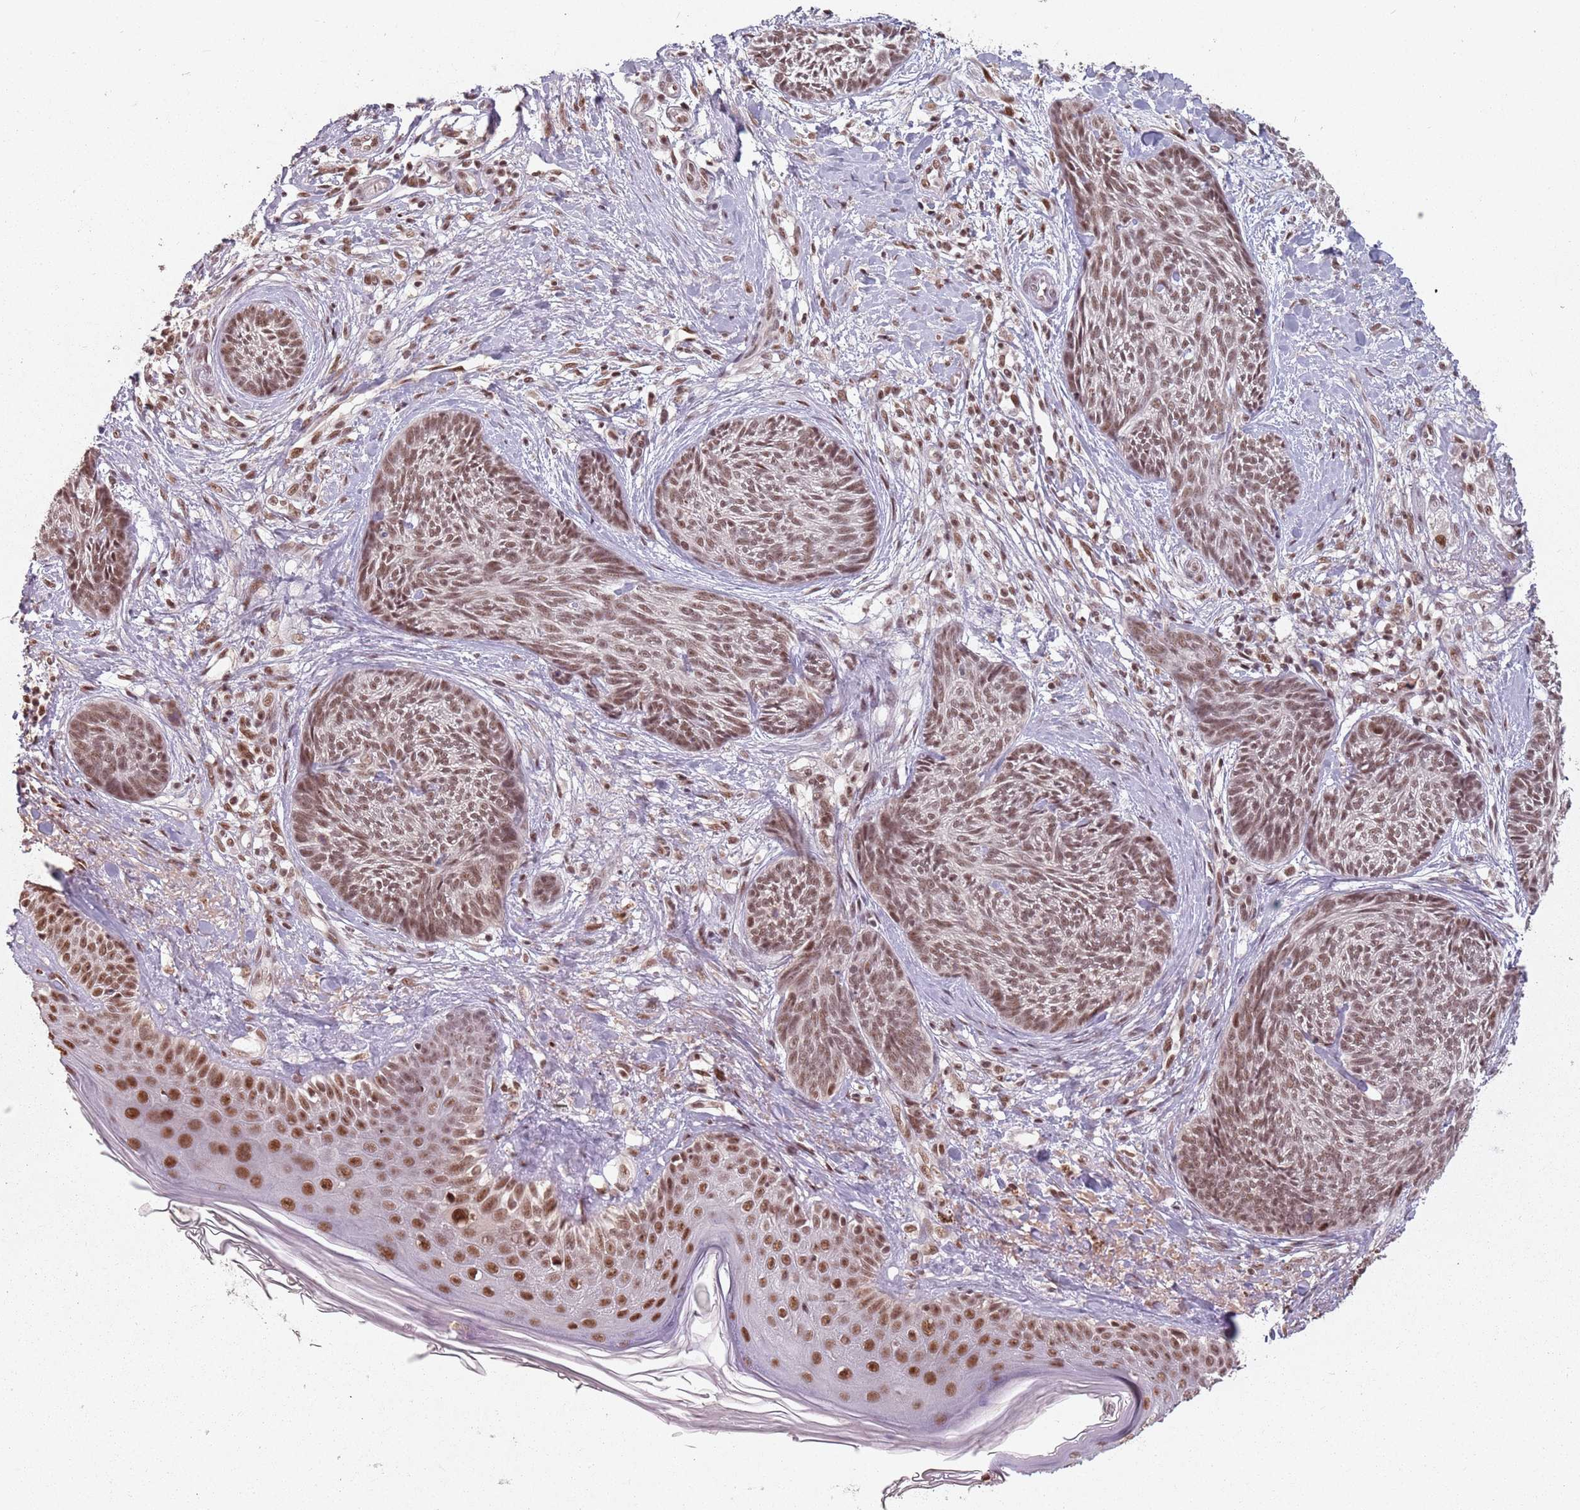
{"staining": {"intensity": "moderate", "quantity": ">75%", "location": "nuclear"}, "tissue": "skin cancer", "cell_type": "Tumor cells", "image_type": "cancer", "snomed": [{"axis": "morphology", "description": "Basal cell carcinoma"}, {"axis": "topography", "description": "Skin"}], "caption": "Immunohistochemistry (DAB (3,3'-diaminobenzidine)) staining of human basal cell carcinoma (skin) exhibits moderate nuclear protein expression in about >75% of tumor cells.", "gene": "NCBP1", "patient": {"sex": "male", "age": 73}}